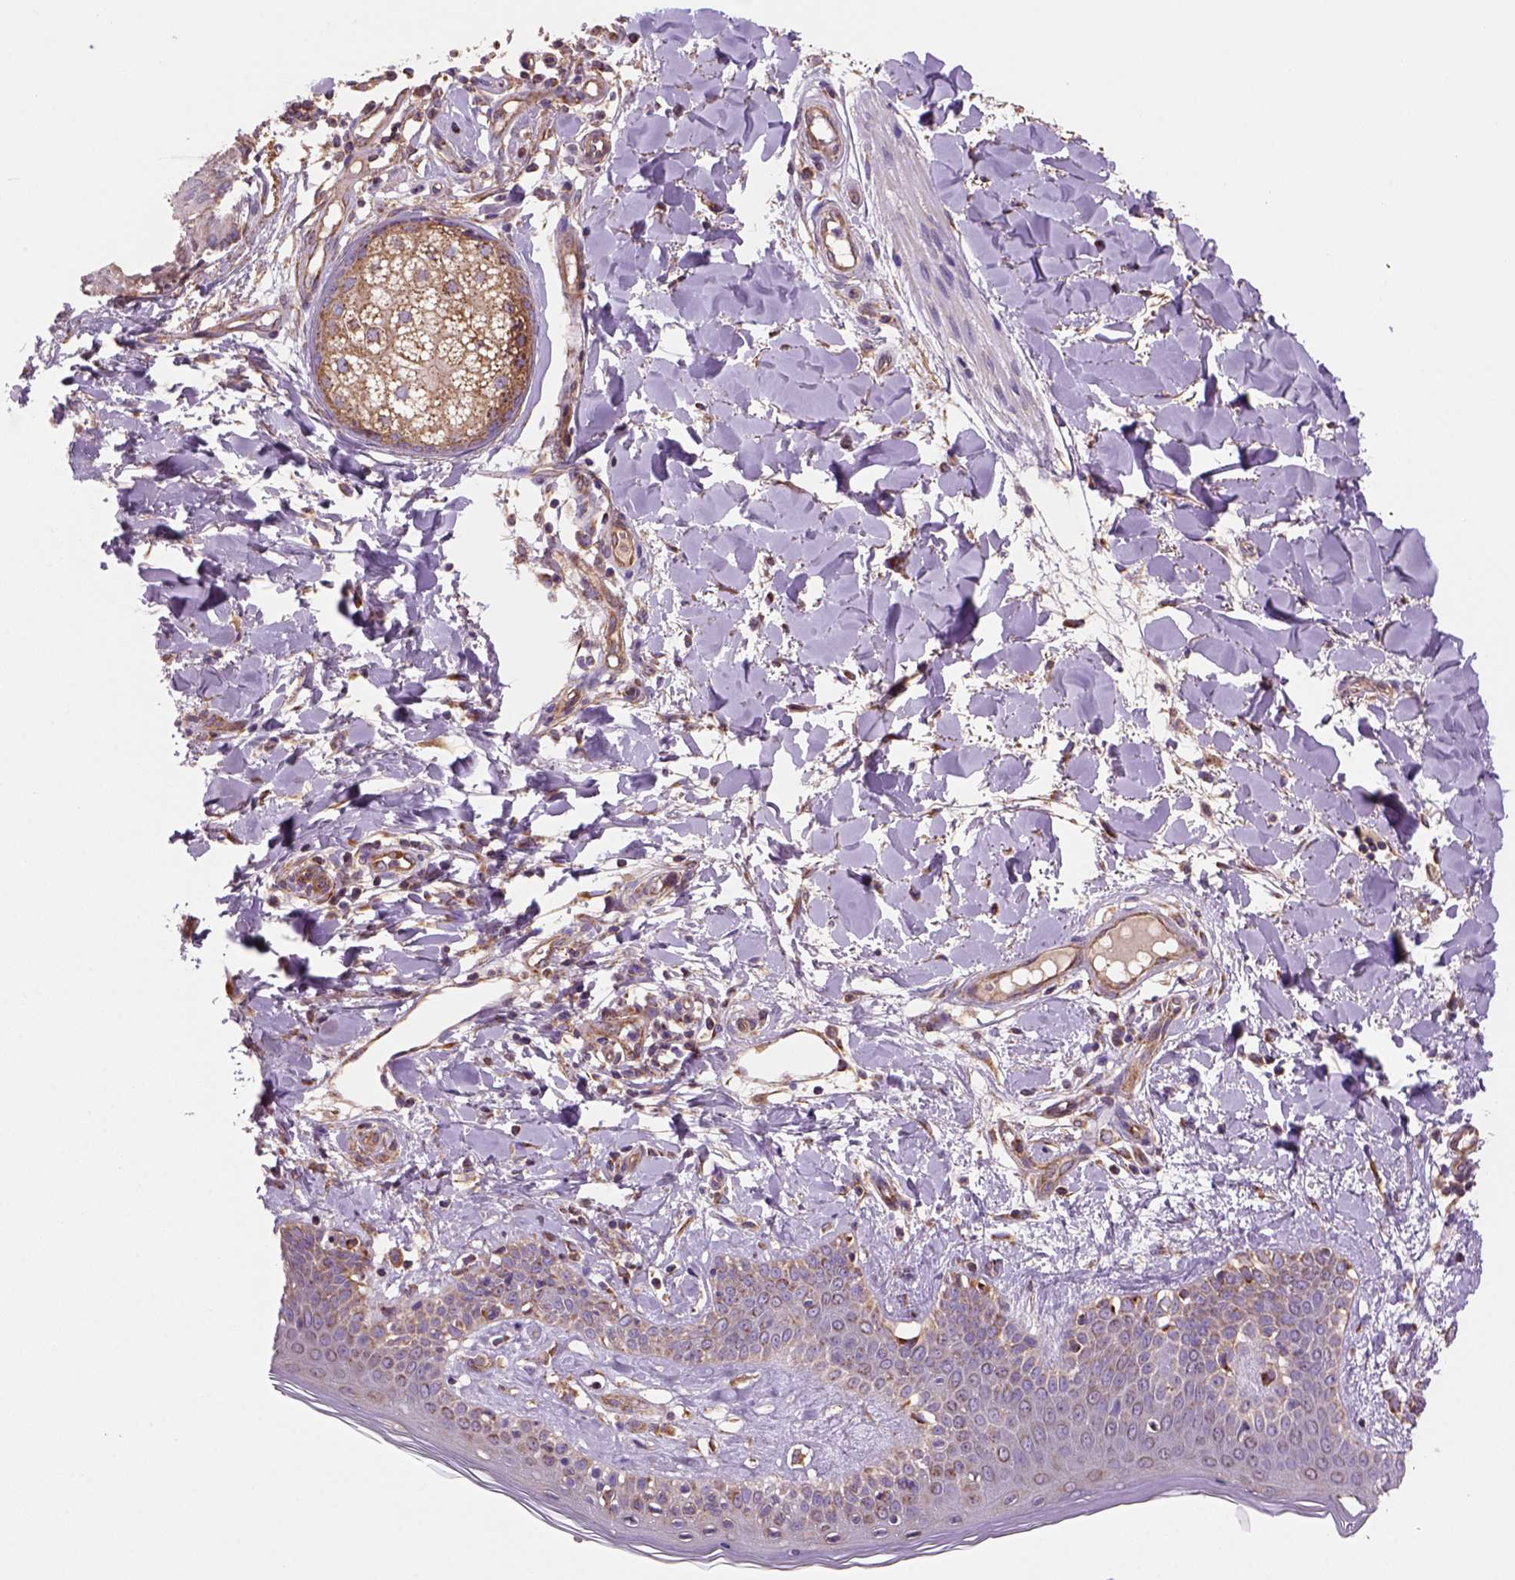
{"staining": {"intensity": "moderate", "quantity": ">75%", "location": "cytoplasmic/membranous"}, "tissue": "skin", "cell_type": "Fibroblasts", "image_type": "normal", "snomed": [{"axis": "morphology", "description": "Normal tissue, NOS"}, {"axis": "topography", "description": "Skin"}], "caption": "Immunohistochemistry (DAB) staining of benign human skin shows moderate cytoplasmic/membranous protein staining in approximately >75% of fibroblasts. (IHC, brightfield microscopy, high magnification).", "gene": "WARS2", "patient": {"sex": "female", "age": 34}}